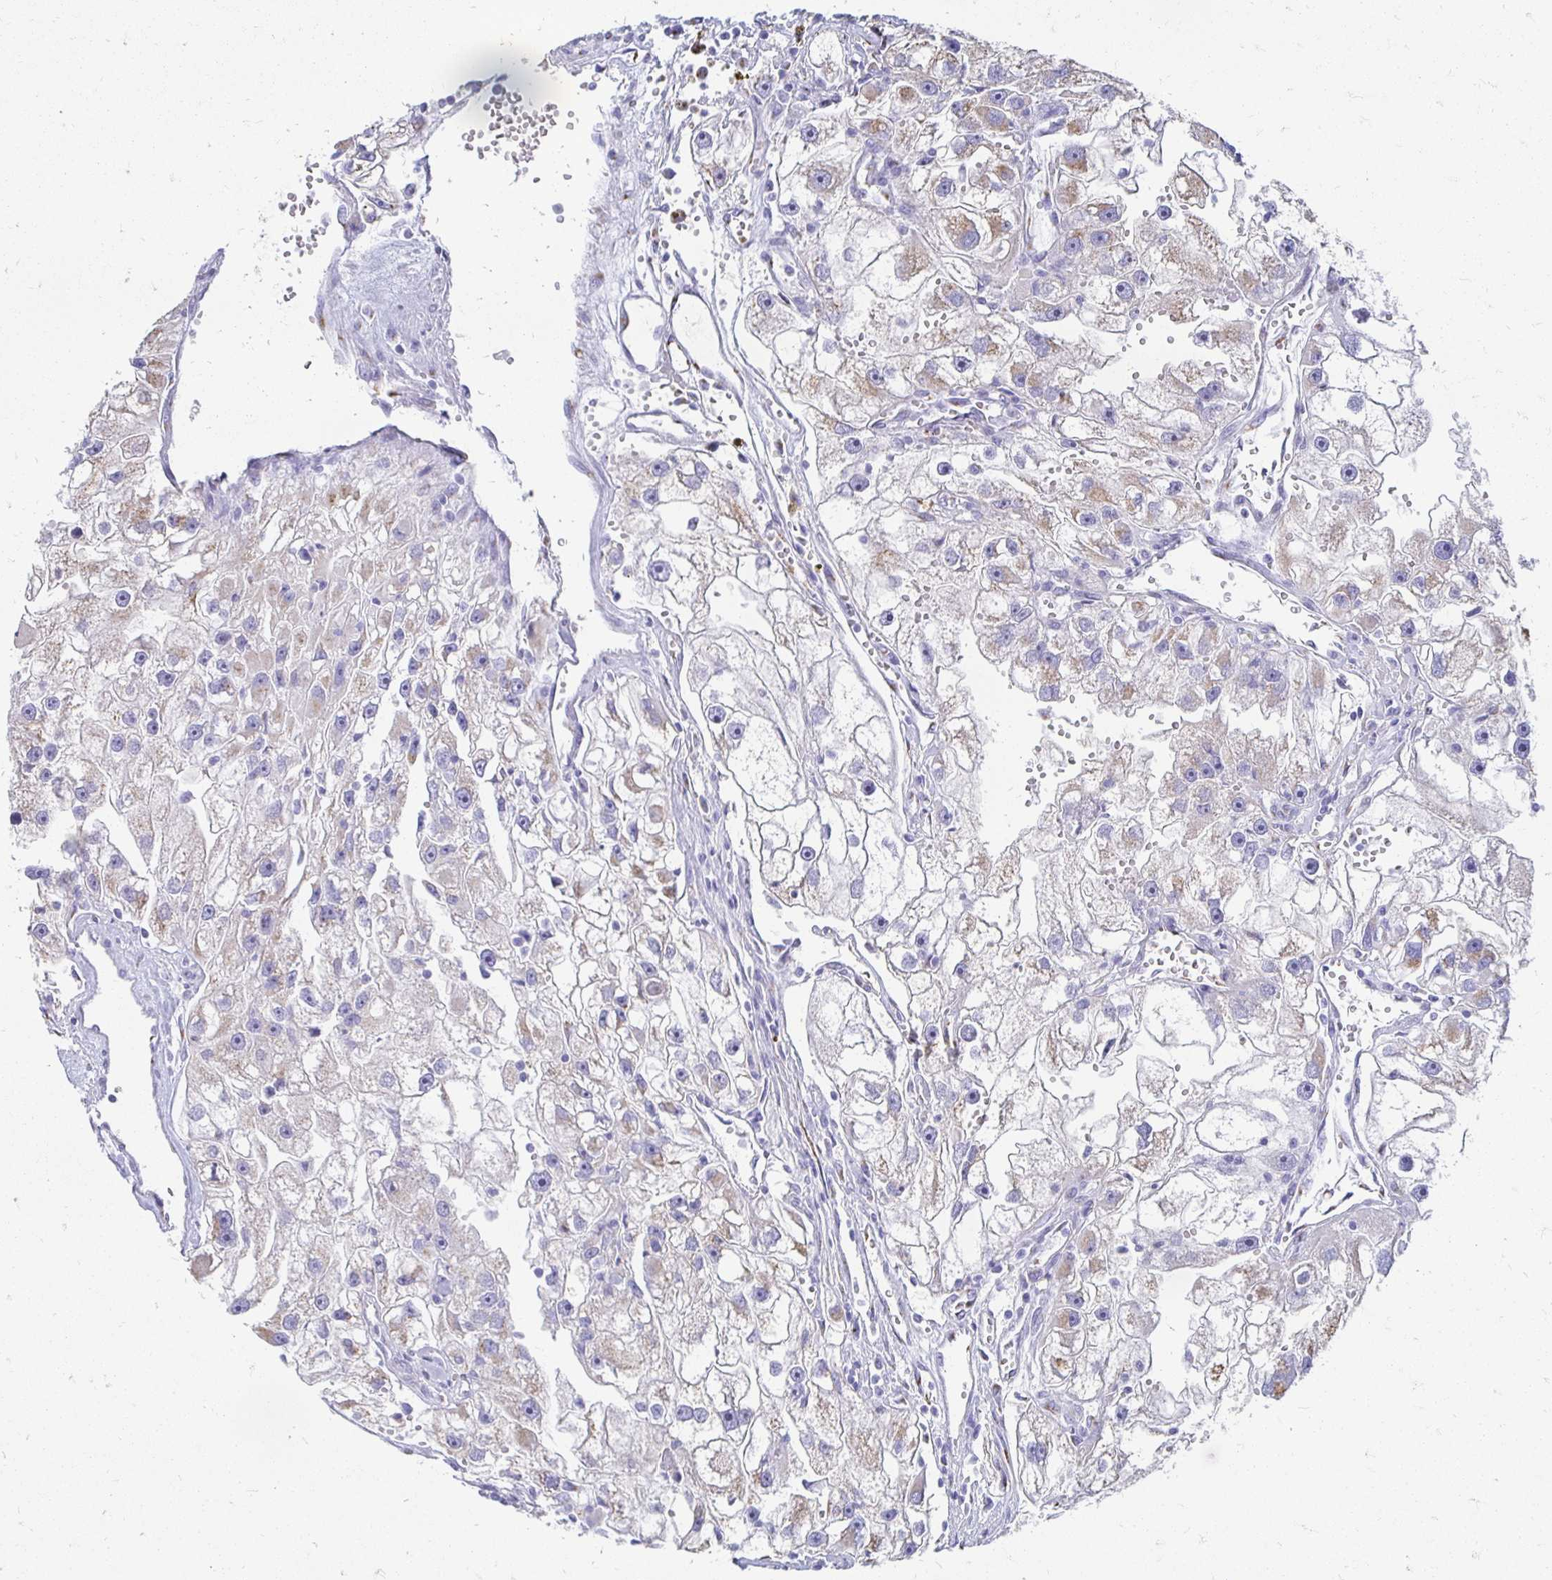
{"staining": {"intensity": "weak", "quantity": "25%-75%", "location": "cytoplasmic/membranous"}, "tissue": "renal cancer", "cell_type": "Tumor cells", "image_type": "cancer", "snomed": [{"axis": "morphology", "description": "Adenocarcinoma, NOS"}, {"axis": "topography", "description": "Kidney"}], "caption": "Adenocarcinoma (renal) tissue shows weak cytoplasmic/membranous staining in about 25%-75% of tumor cells, visualized by immunohistochemistry. Nuclei are stained in blue.", "gene": "PAGE4", "patient": {"sex": "male", "age": 63}}